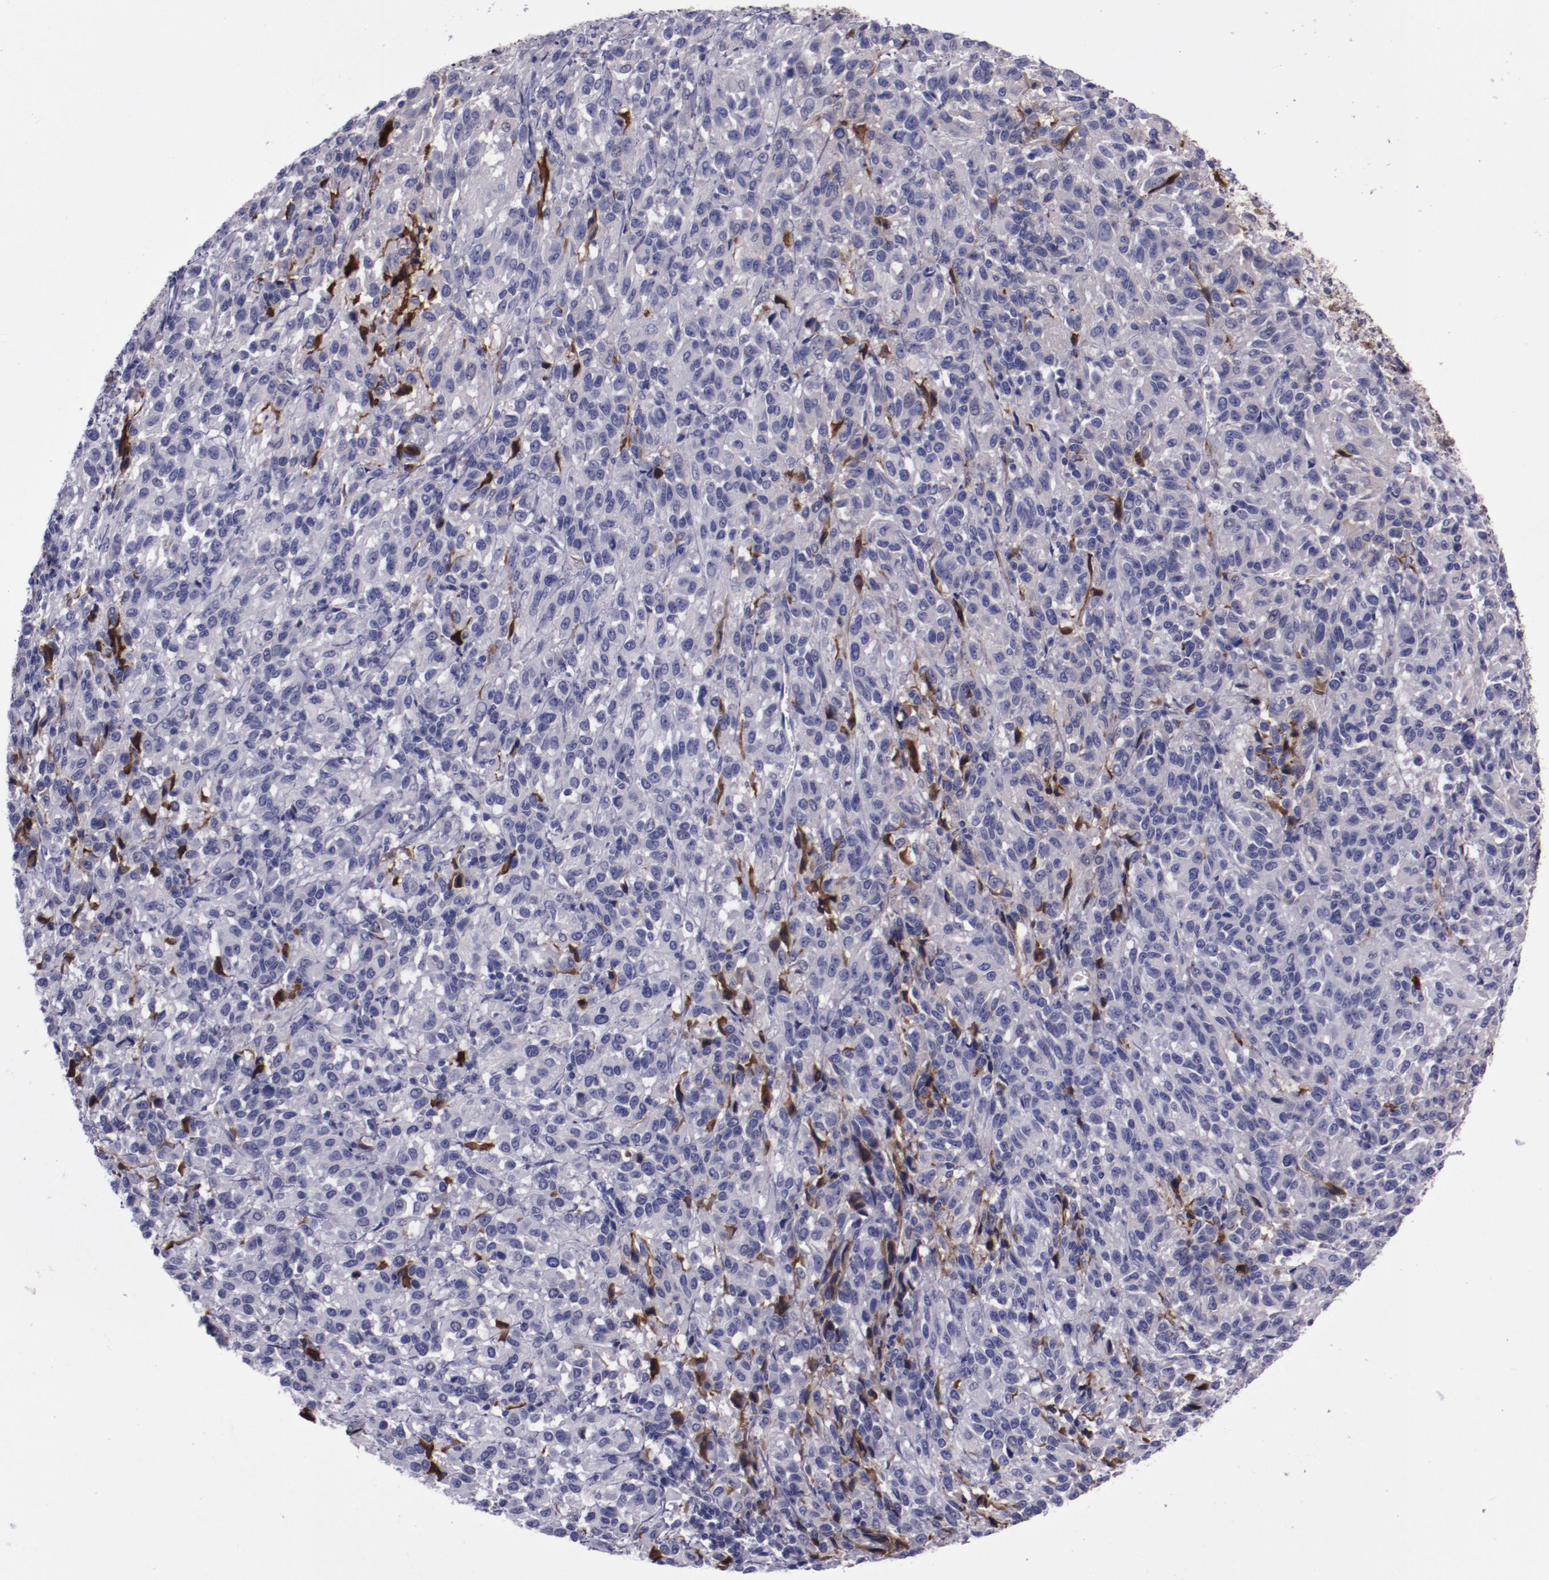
{"staining": {"intensity": "strong", "quantity": "<25%", "location": "cytoplasmic/membranous"}, "tissue": "melanoma", "cell_type": "Tumor cells", "image_type": "cancer", "snomed": [{"axis": "morphology", "description": "Malignant melanoma, Metastatic site"}, {"axis": "topography", "description": "Lung"}], "caption": "High-magnification brightfield microscopy of melanoma stained with DAB (3,3'-diaminobenzidine) (brown) and counterstained with hematoxylin (blue). tumor cells exhibit strong cytoplasmic/membranous positivity is seen in approximately<25% of cells. The protein of interest is shown in brown color, while the nuclei are stained blue.", "gene": "APOH", "patient": {"sex": "male", "age": 64}}